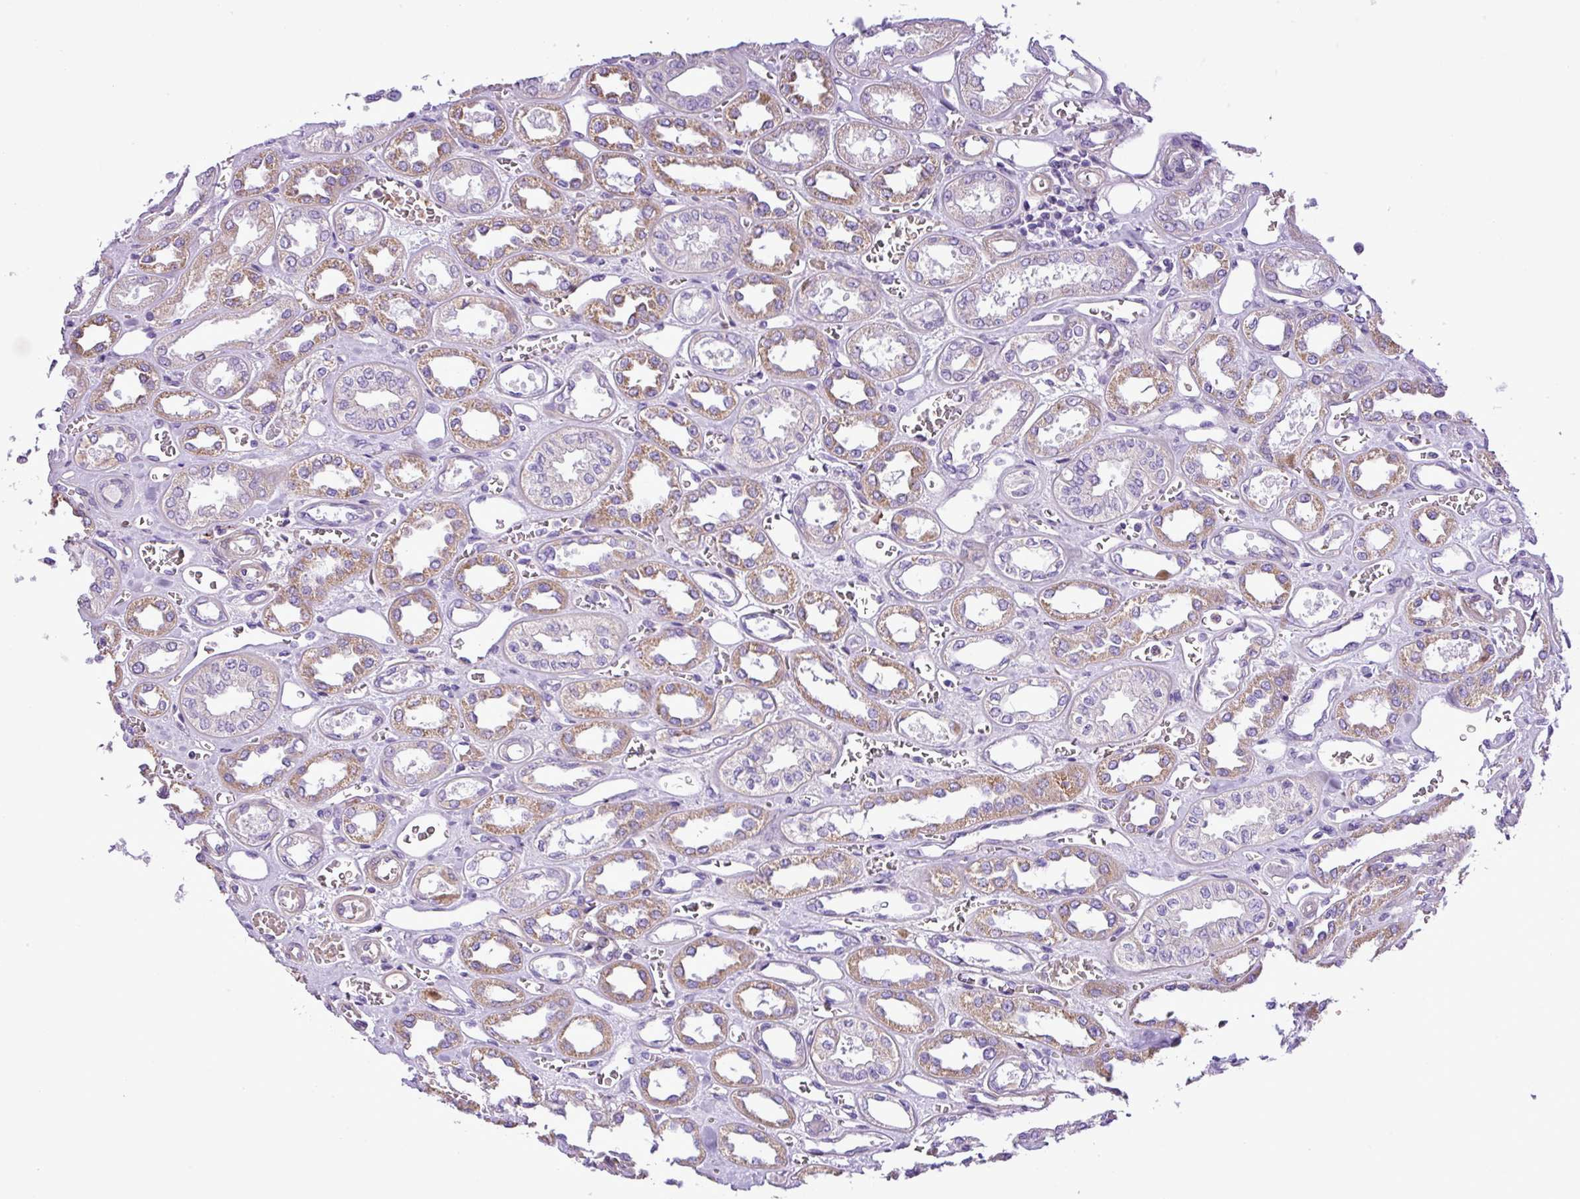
{"staining": {"intensity": "negative", "quantity": "none", "location": "none"}, "tissue": "kidney", "cell_type": "Cells in glomeruli", "image_type": "normal", "snomed": [{"axis": "morphology", "description": "Normal tissue, NOS"}, {"axis": "morphology", "description": "Adenocarcinoma, NOS"}, {"axis": "topography", "description": "Kidney"}], "caption": "A micrograph of kidney stained for a protein demonstrates no brown staining in cells in glomeruli. Nuclei are stained in blue.", "gene": "C11orf91", "patient": {"sex": "female", "age": 68}}